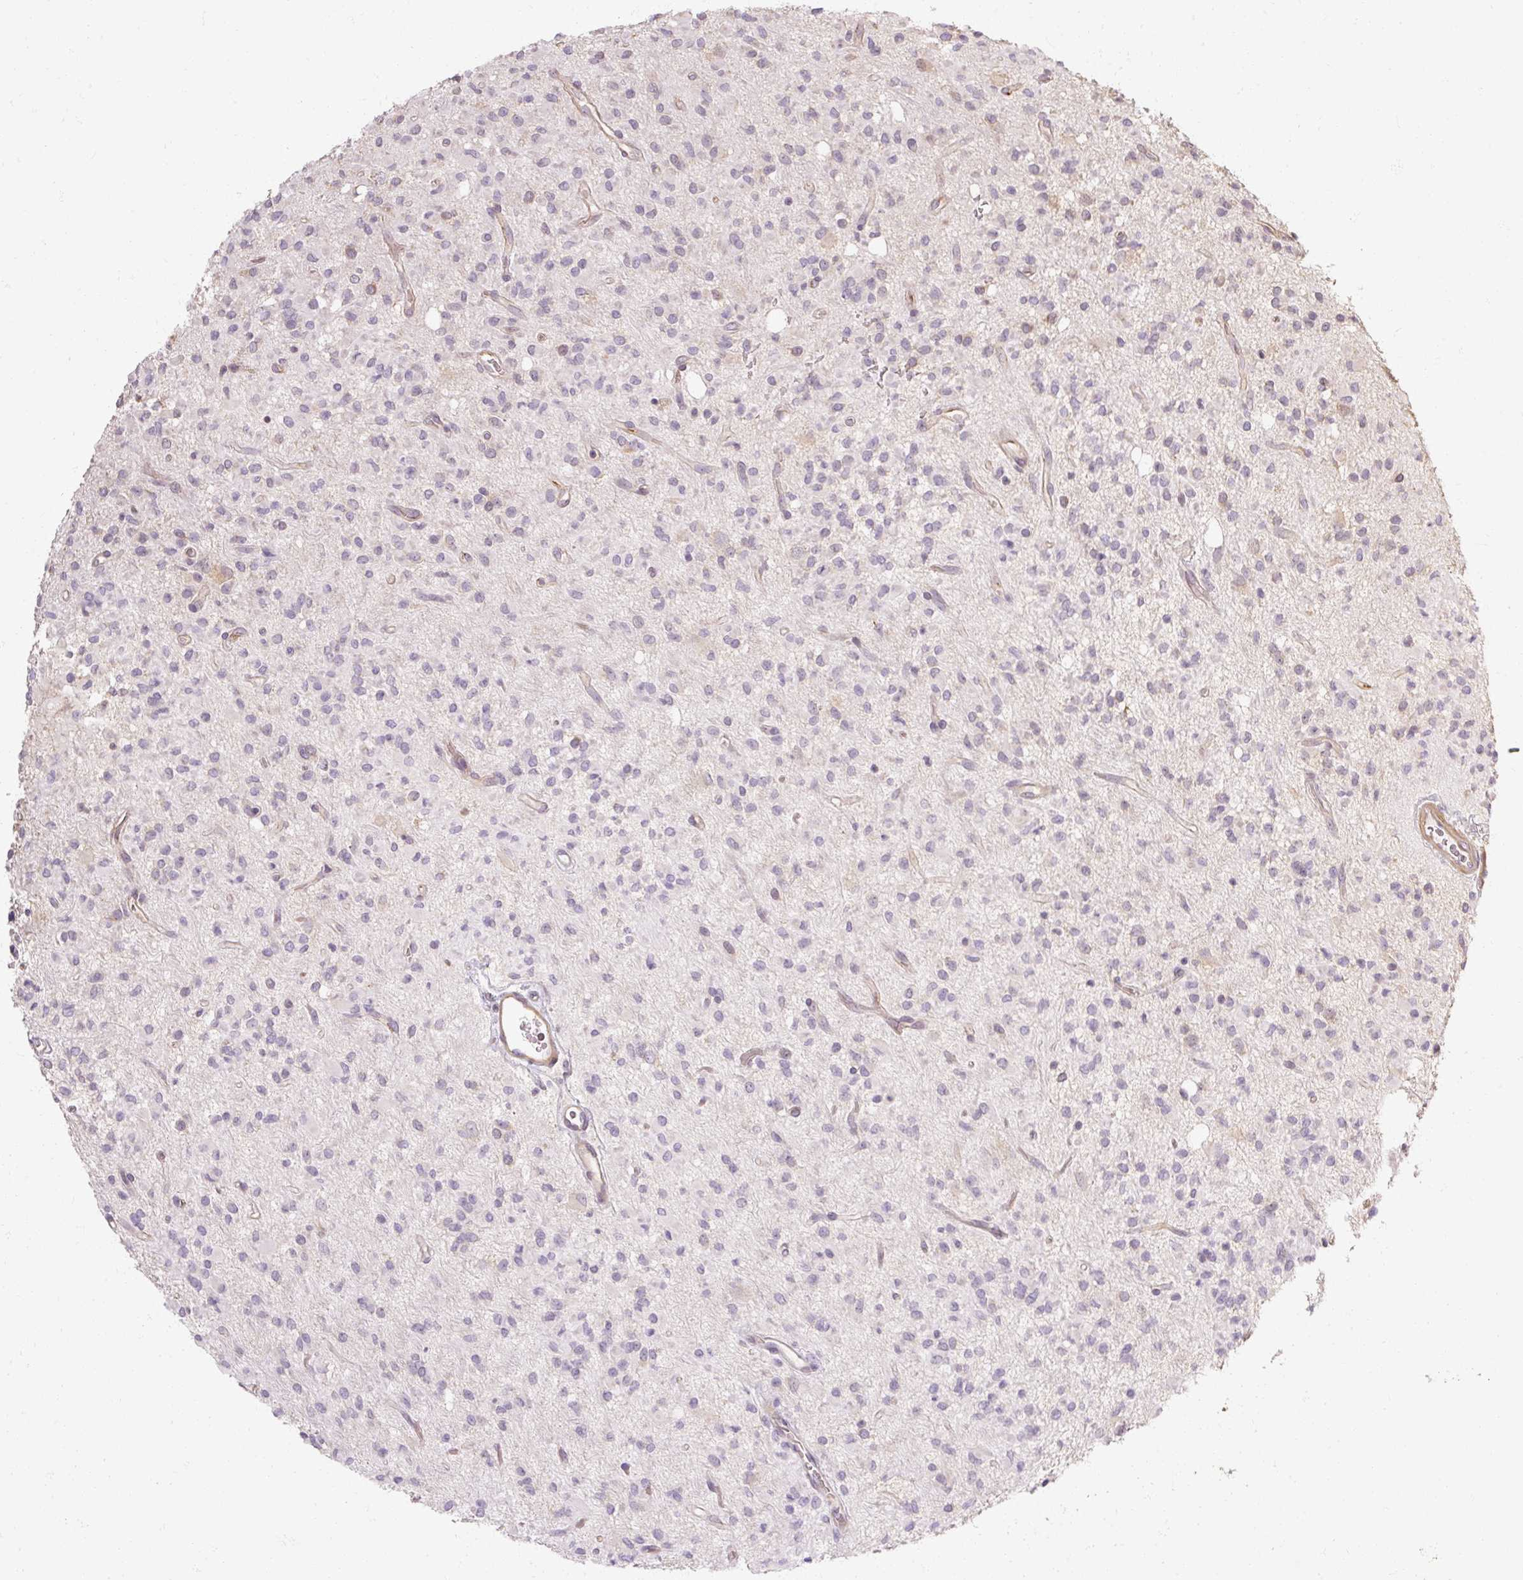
{"staining": {"intensity": "negative", "quantity": "none", "location": "none"}, "tissue": "glioma", "cell_type": "Tumor cells", "image_type": "cancer", "snomed": [{"axis": "morphology", "description": "Glioma, malignant, Low grade"}, {"axis": "topography", "description": "Brain"}], "caption": "Tumor cells are negative for brown protein staining in glioma.", "gene": "RB1CC1", "patient": {"sex": "female", "age": 33}}